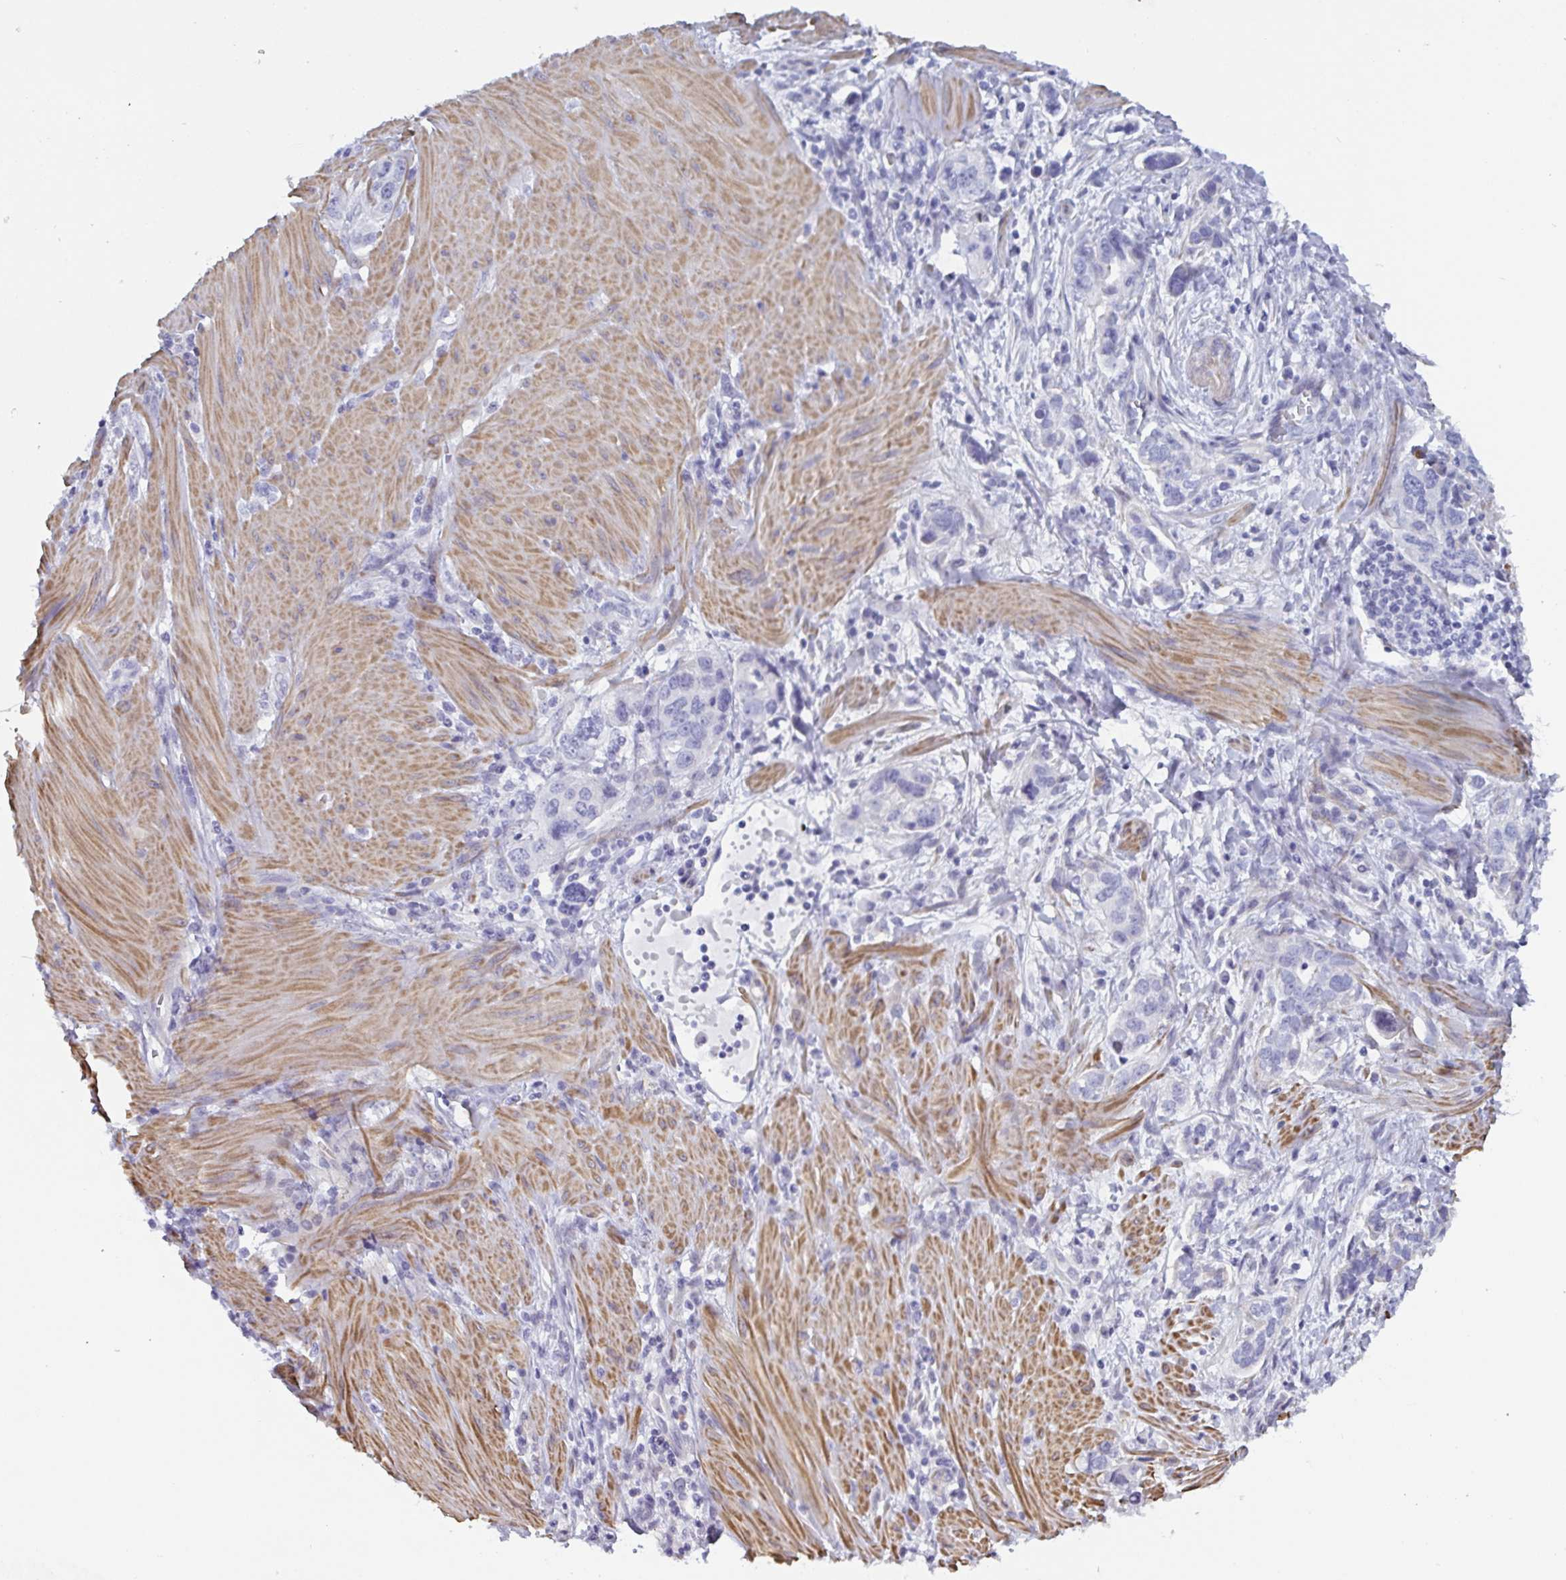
{"staining": {"intensity": "negative", "quantity": "none", "location": "none"}, "tissue": "stomach cancer", "cell_type": "Tumor cells", "image_type": "cancer", "snomed": [{"axis": "morphology", "description": "Adenocarcinoma, NOS"}, {"axis": "topography", "description": "Stomach, lower"}], "caption": "Immunohistochemical staining of stomach cancer (adenocarcinoma) displays no significant positivity in tumor cells.", "gene": "OR5P3", "patient": {"sex": "female", "age": 93}}